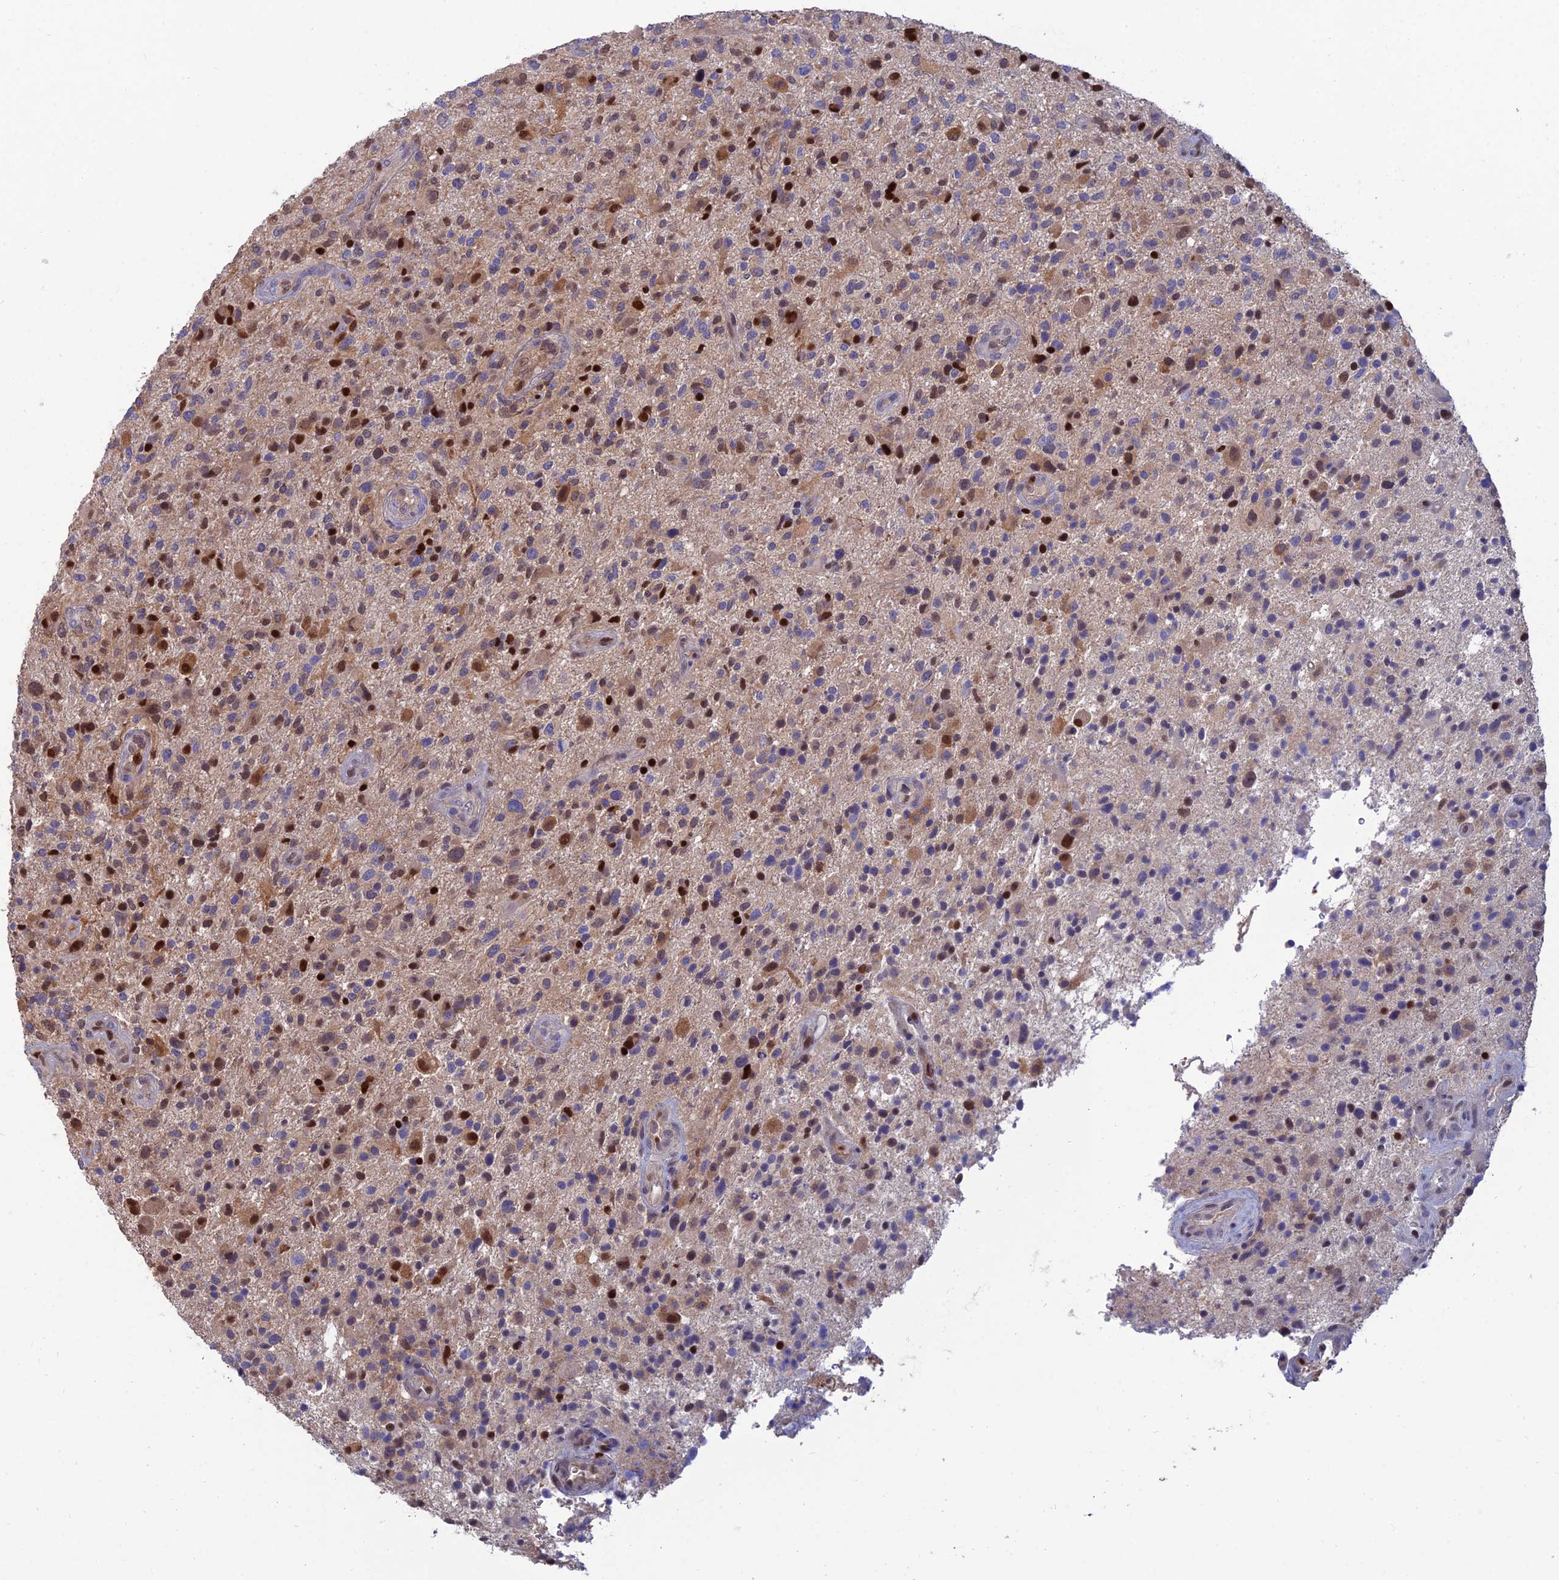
{"staining": {"intensity": "moderate", "quantity": "<25%", "location": "cytoplasmic/membranous,nuclear"}, "tissue": "glioma", "cell_type": "Tumor cells", "image_type": "cancer", "snomed": [{"axis": "morphology", "description": "Glioma, malignant, High grade"}, {"axis": "topography", "description": "Brain"}], "caption": "Tumor cells reveal low levels of moderate cytoplasmic/membranous and nuclear expression in about <25% of cells in malignant glioma (high-grade).", "gene": "DNPEP", "patient": {"sex": "male", "age": 47}}